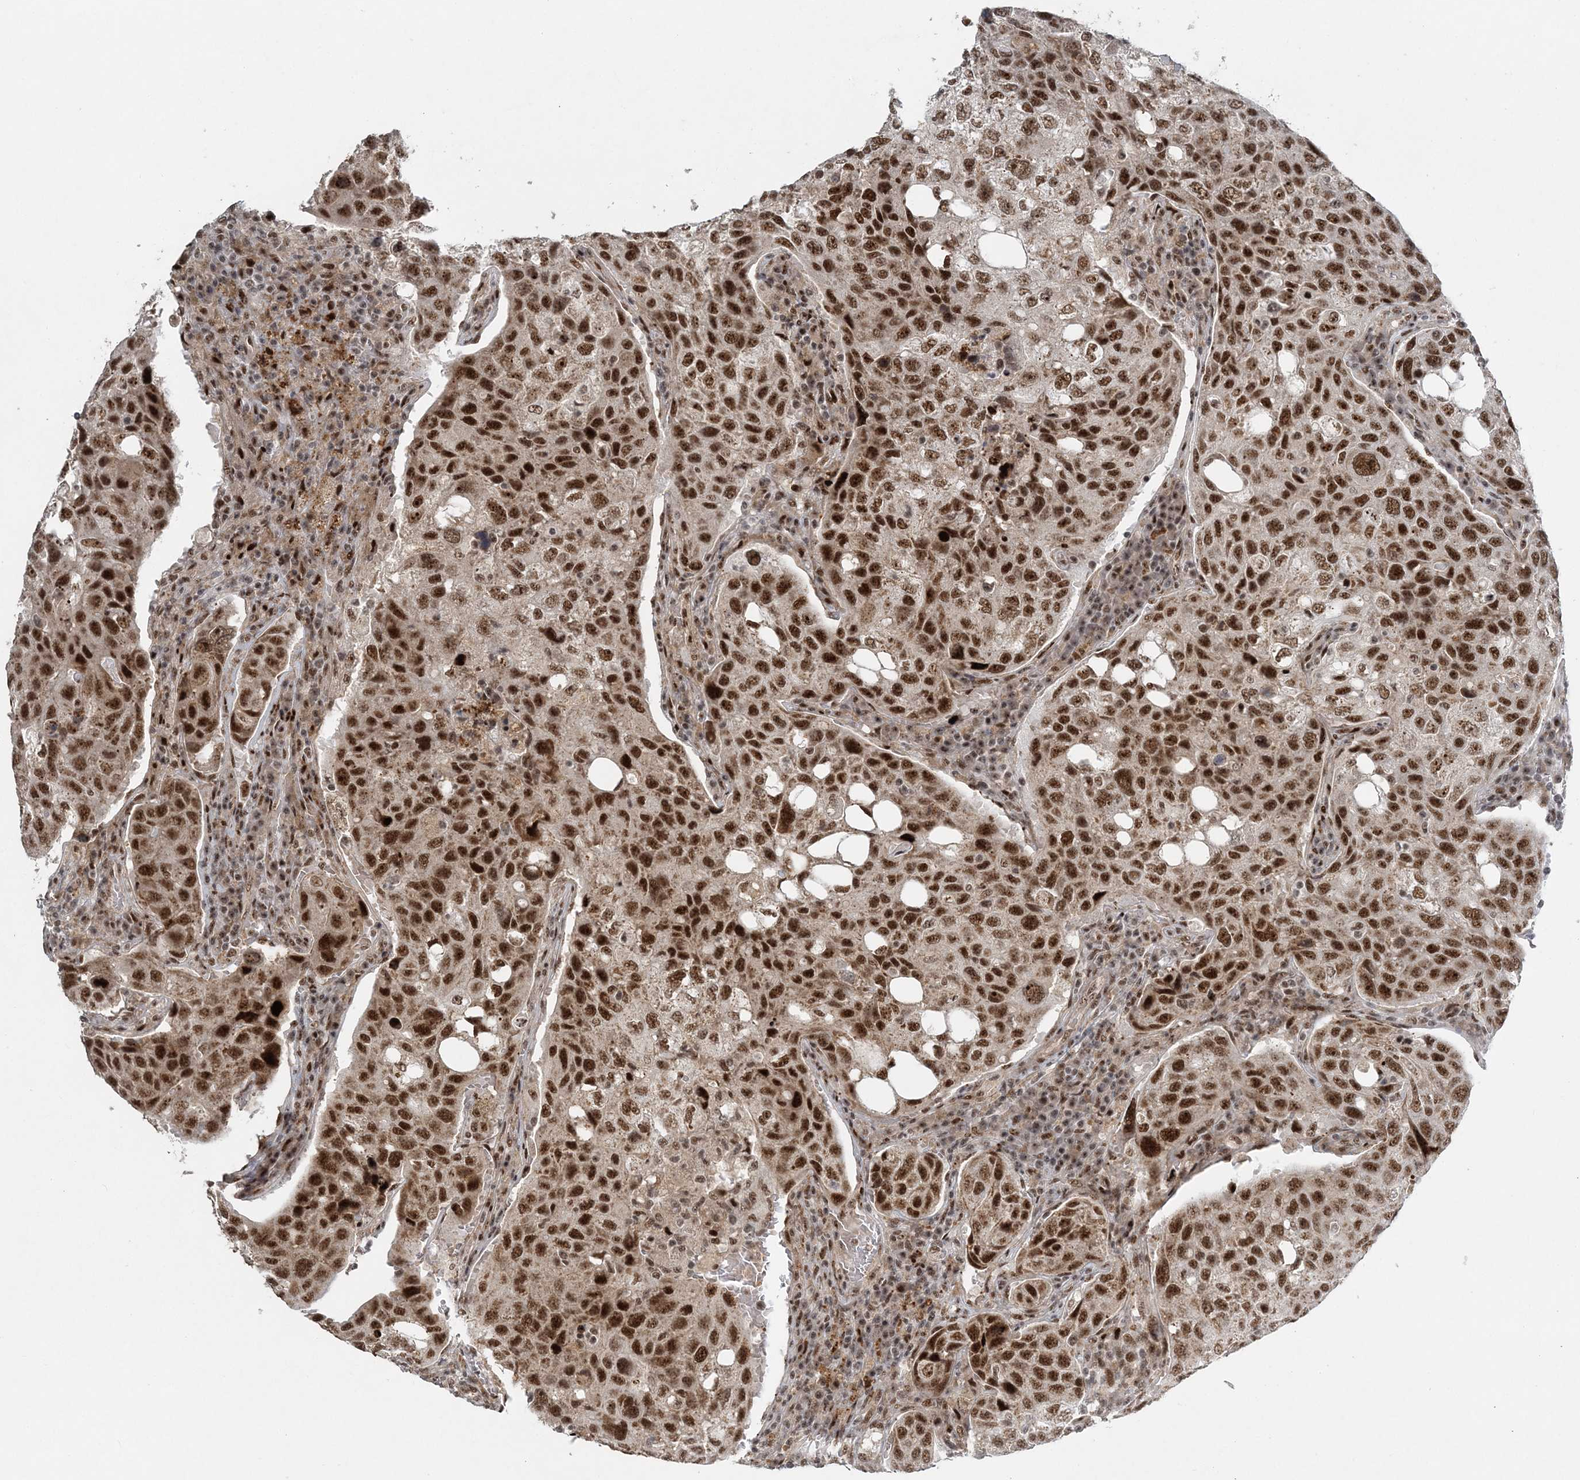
{"staining": {"intensity": "strong", "quantity": ">75%", "location": "nuclear"}, "tissue": "urothelial cancer", "cell_type": "Tumor cells", "image_type": "cancer", "snomed": [{"axis": "morphology", "description": "Urothelial carcinoma, High grade"}, {"axis": "topography", "description": "Lymph node"}, {"axis": "topography", "description": "Urinary bladder"}], "caption": "Immunohistochemical staining of urothelial carcinoma (high-grade) reveals high levels of strong nuclear protein expression in about >75% of tumor cells.", "gene": "CWC22", "patient": {"sex": "male", "age": 51}}